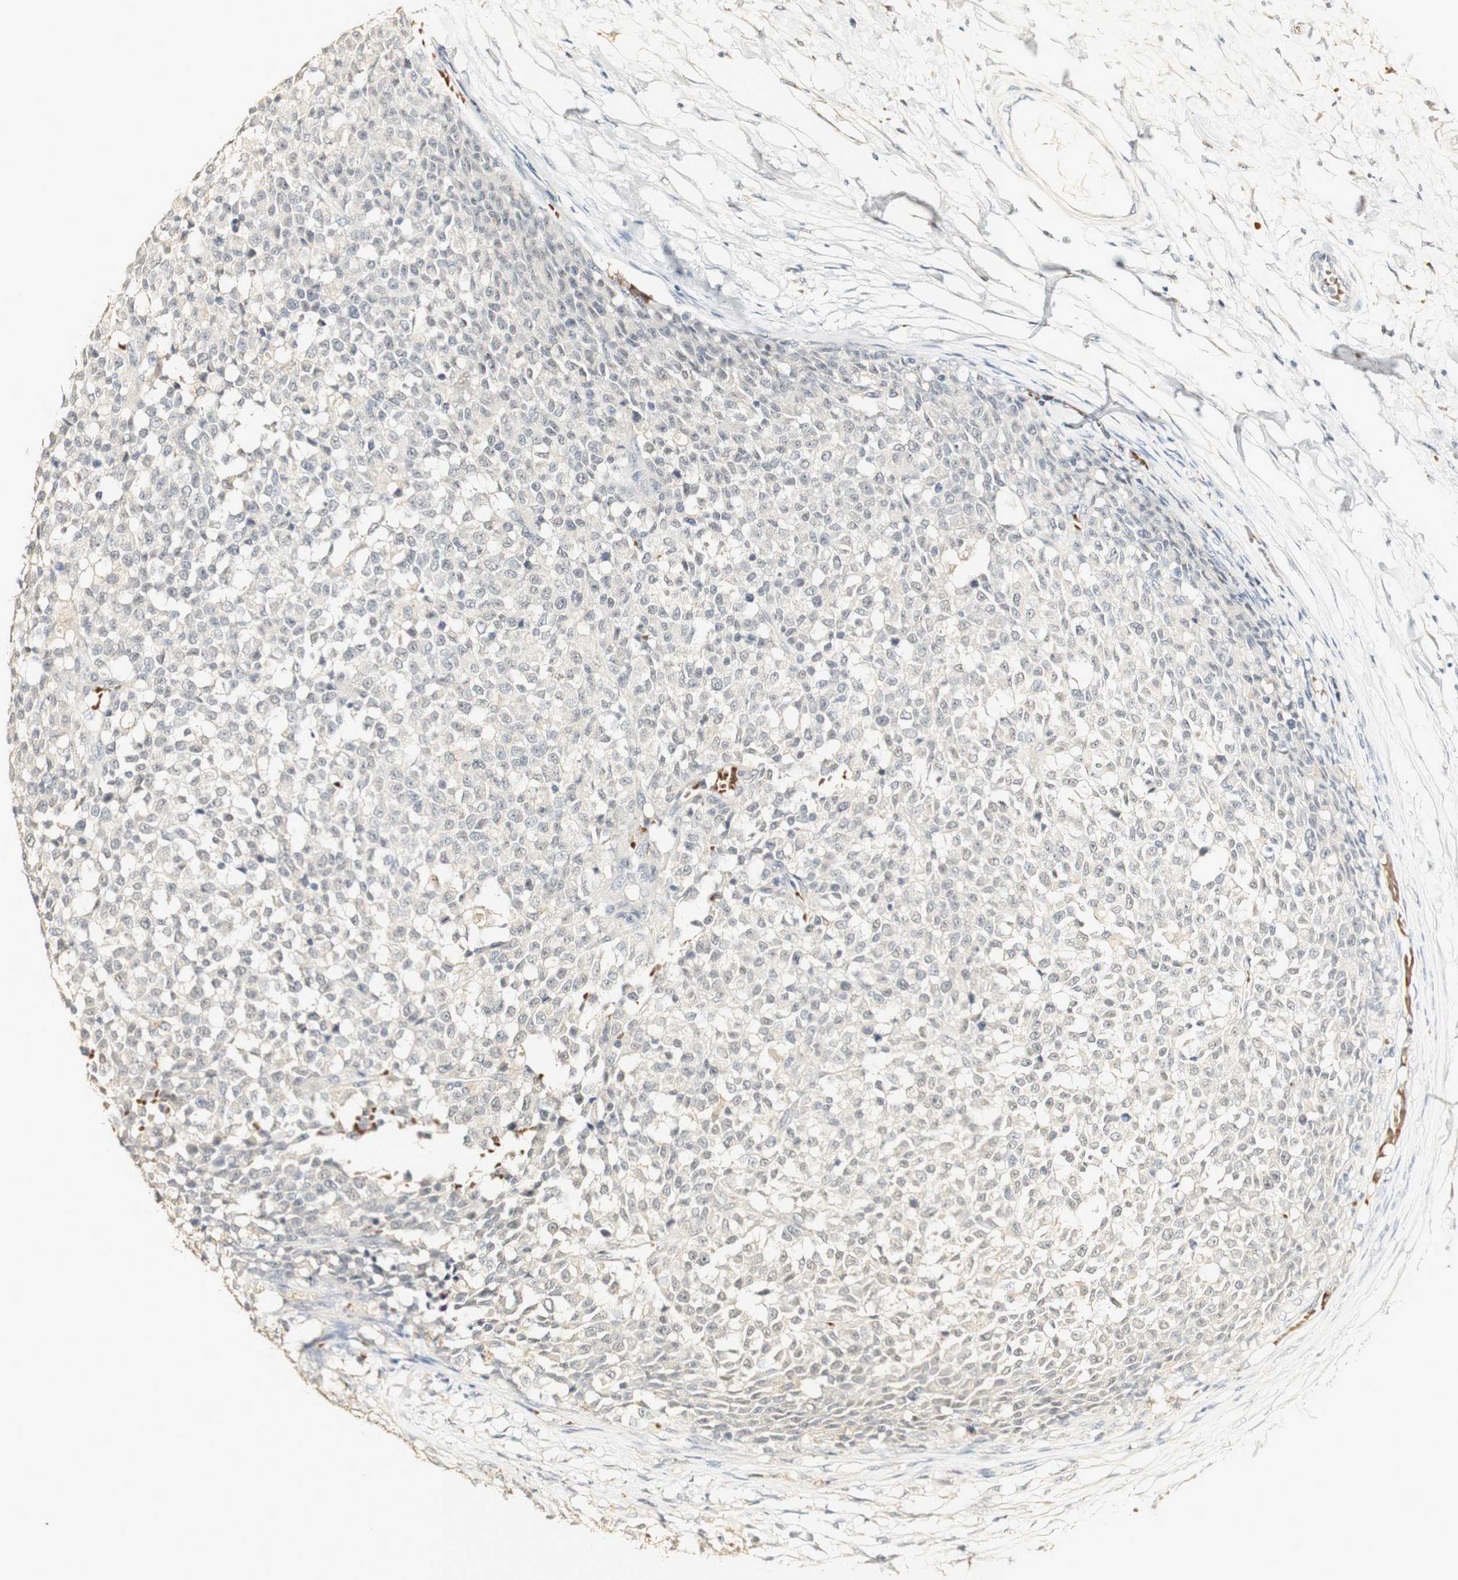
{"staining": {"intensity": "weak", "quantity": "<25%", "location": "cytoplasmic/membranous"}, "tissue": "testis cancer", "cell_type": "Tumor cells", "image_type": "cancer", "snomed": [{"axis": "morphology", "description": "Seminoma, NOS"}, {"axis": "topography", "description": "Testis"}], "caption": "There is no significant positivity in tumor cells of testis seminoma.", "gene": "SYT7", "patient": {"sex": "male", "age": 59}}